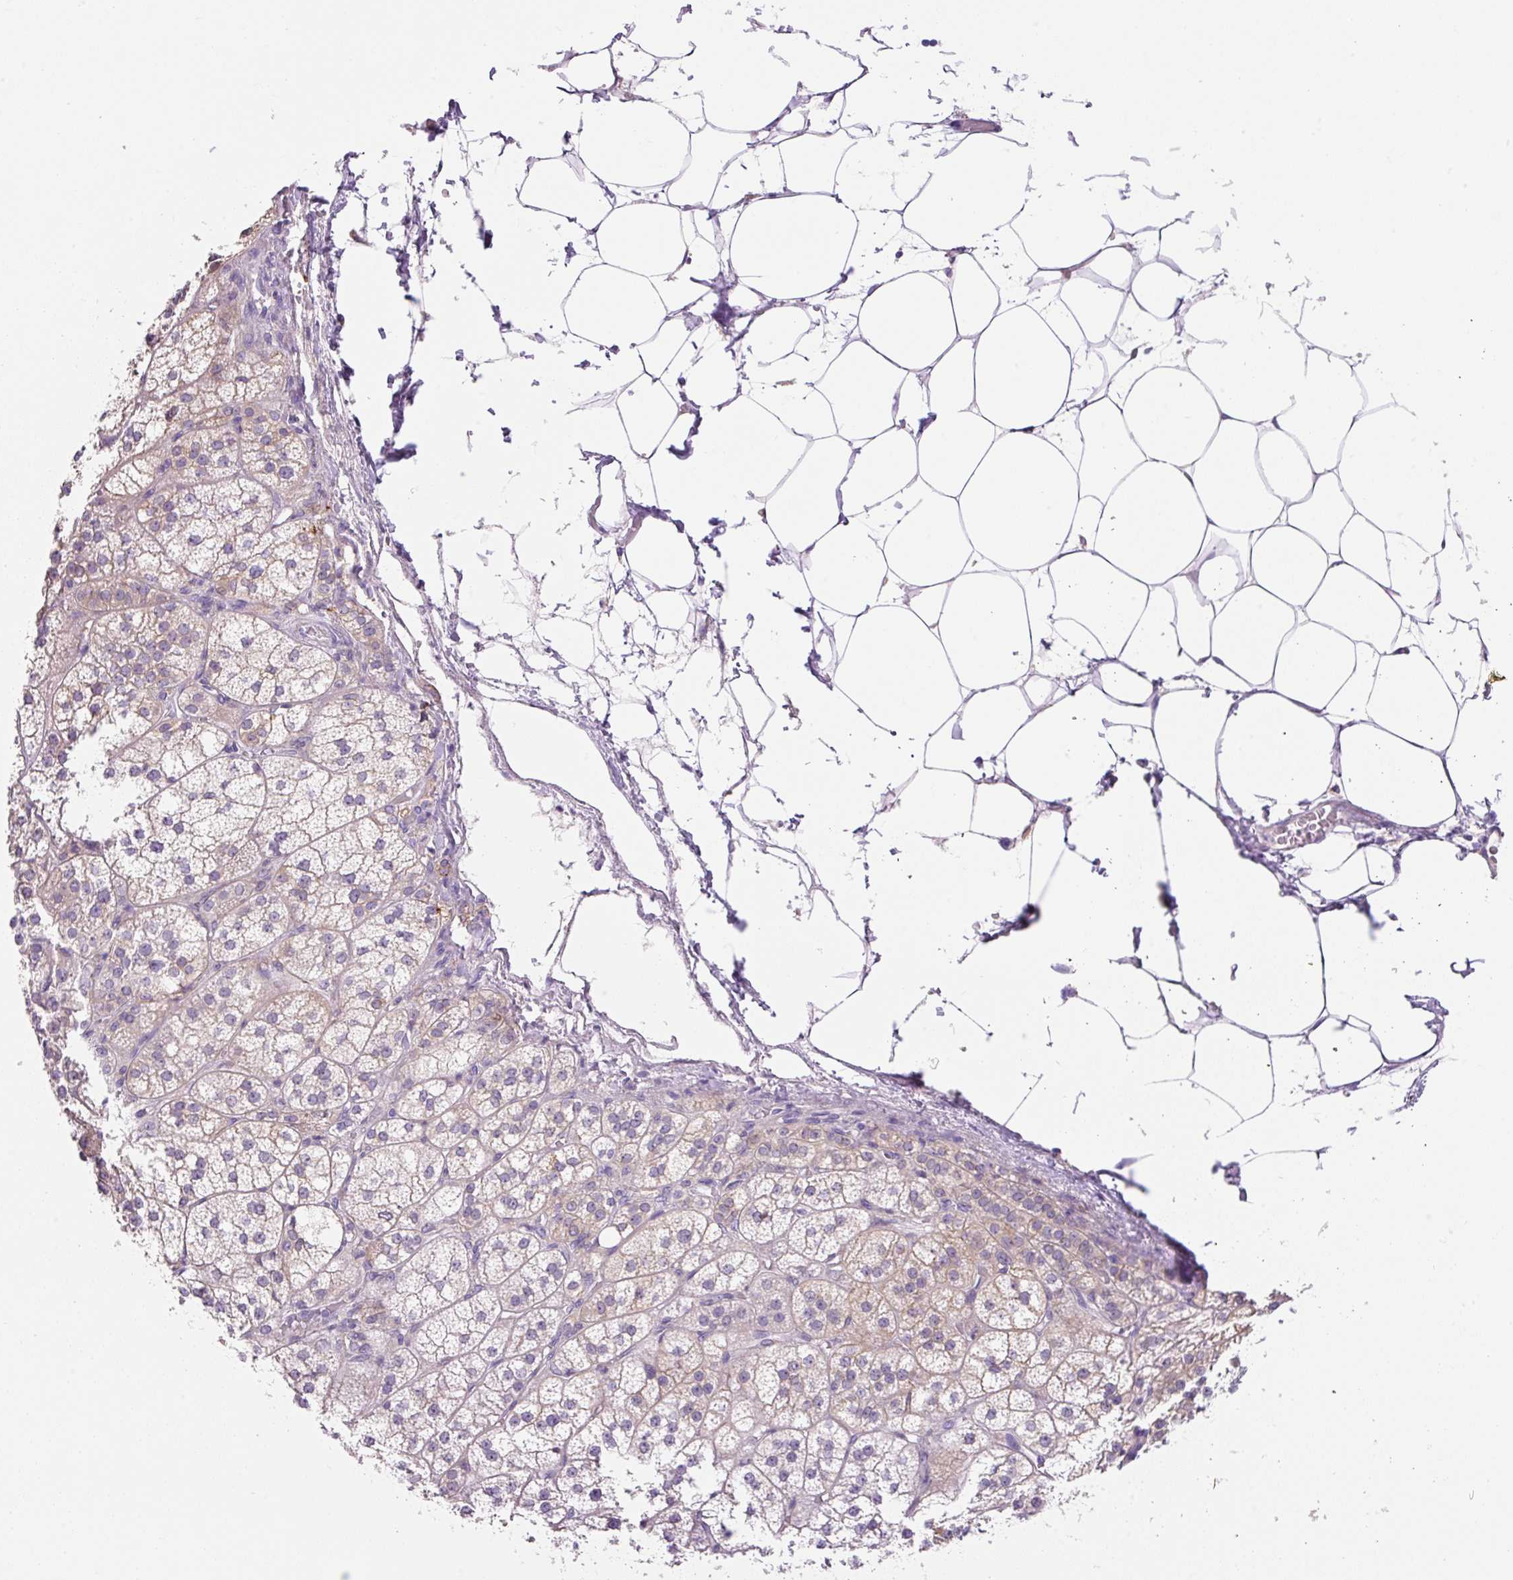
{"staining": {"intensity": "moderate", "quantity": "<25%", "location": "cytoplasmic/membranous"}, "tissue": "adrenal gland", "cell_type": "Glandular cells", "image_type": "normal", "snomed": [{"axis": "morphology", "description": "Normal tissue, NOS"}, {"axis": "topography", "description": "Adrenal gland"}], "caption": "Protein analysis of unremarkable adrenal gland exhibits moderate cytoplasmic/membranous positivity in approximately <25% of glandular cells. Nuclei are stained in blue.", "gene": "TDRD15", "patient": {"sex": "female", "age": 60}}